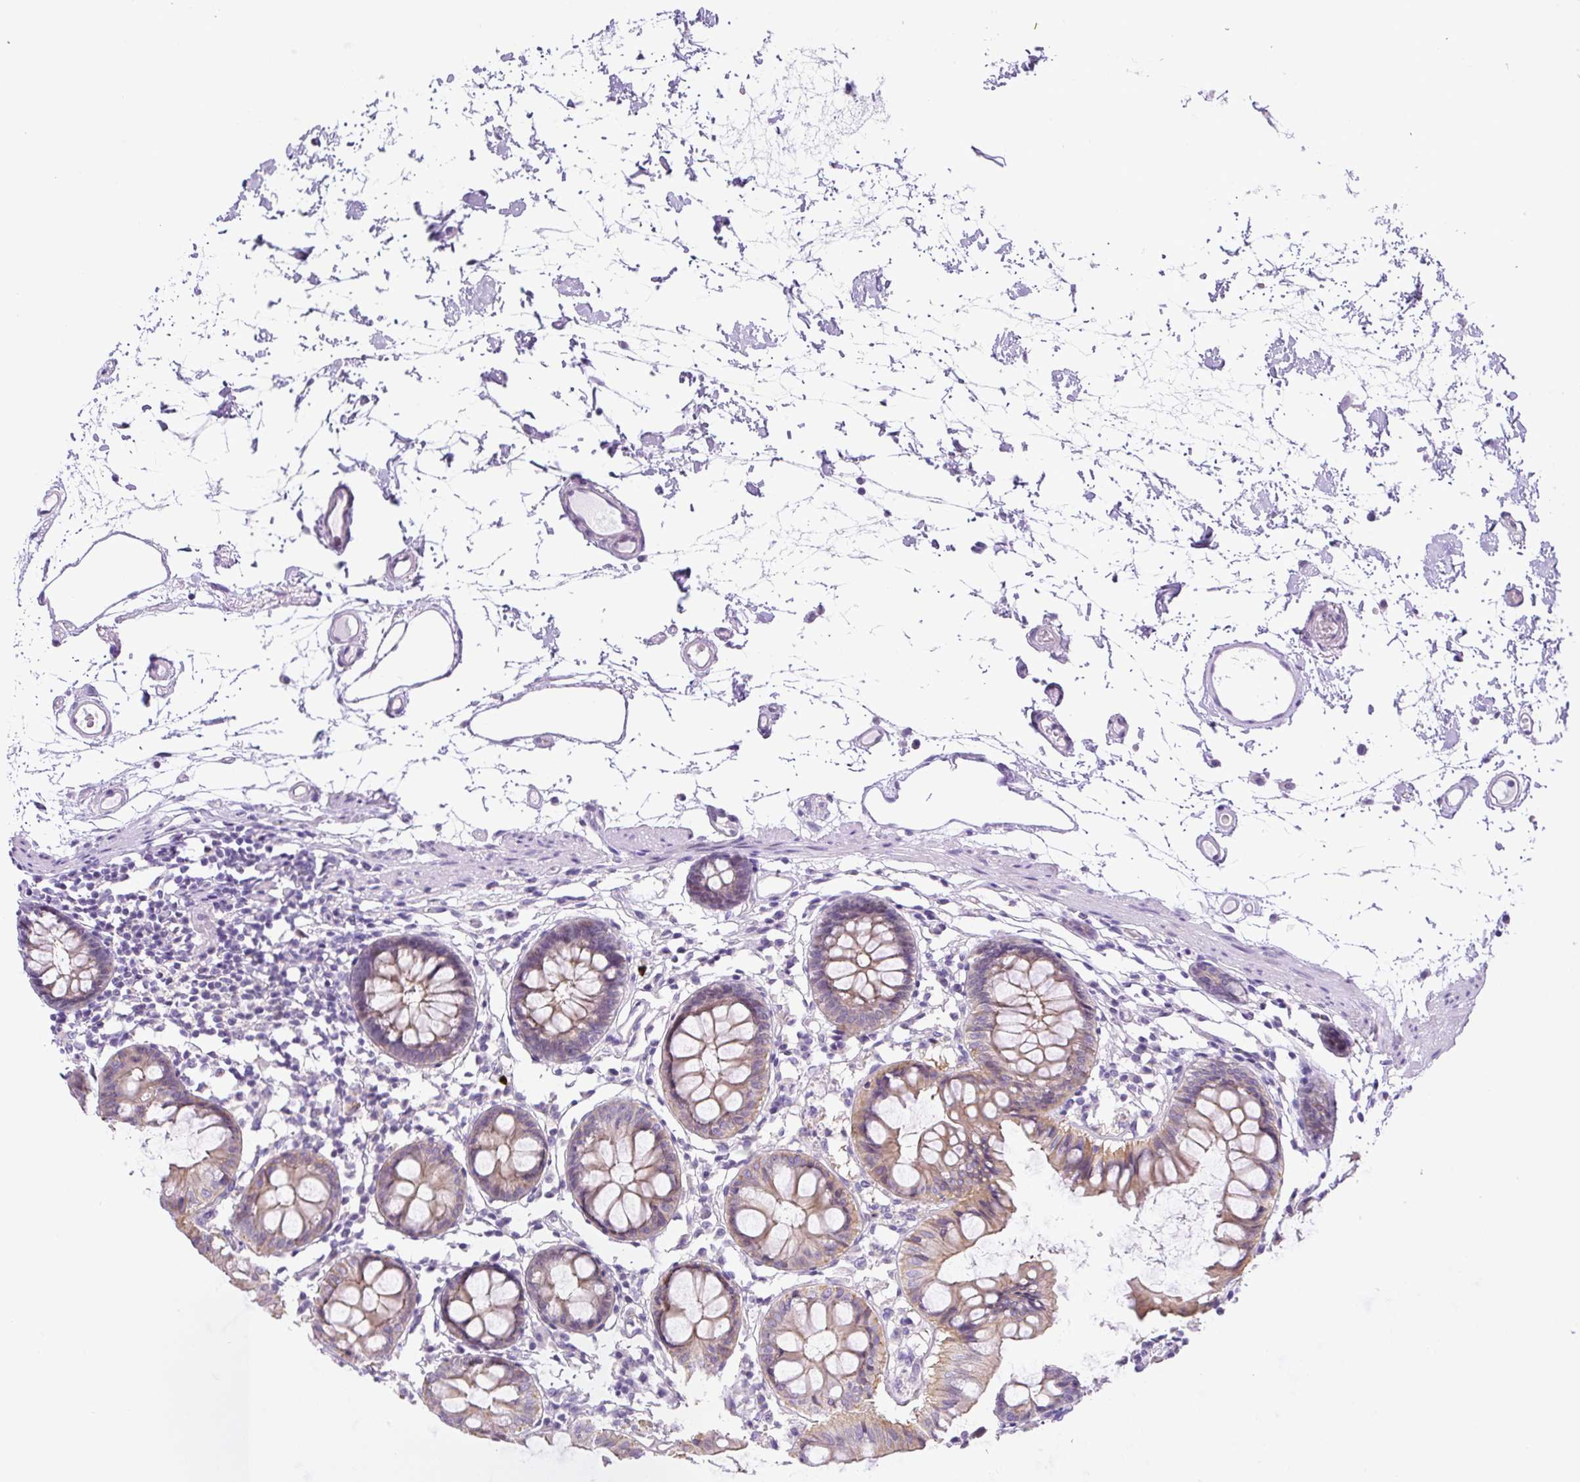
{"staining": {"intensity": "weak", "quantity": "25%-75%", "location": "cytoplasmic/membranous"}, "tissue": "colon", "cell_type": "Endothelial cells", "image_type": "normal", "snomed": [{"axis": "morphology", "description": "Normal tissue, NOS"}, {"axis": "topography", "description": "Colon"}], "caption": "Weak cytoplasmic/membranous positivity is present in approximately 25%-75% of endothelial cells in unremarkable colon.", "gene": "ADAMTS19", "patient": {"sex": "female", "age": 84}}